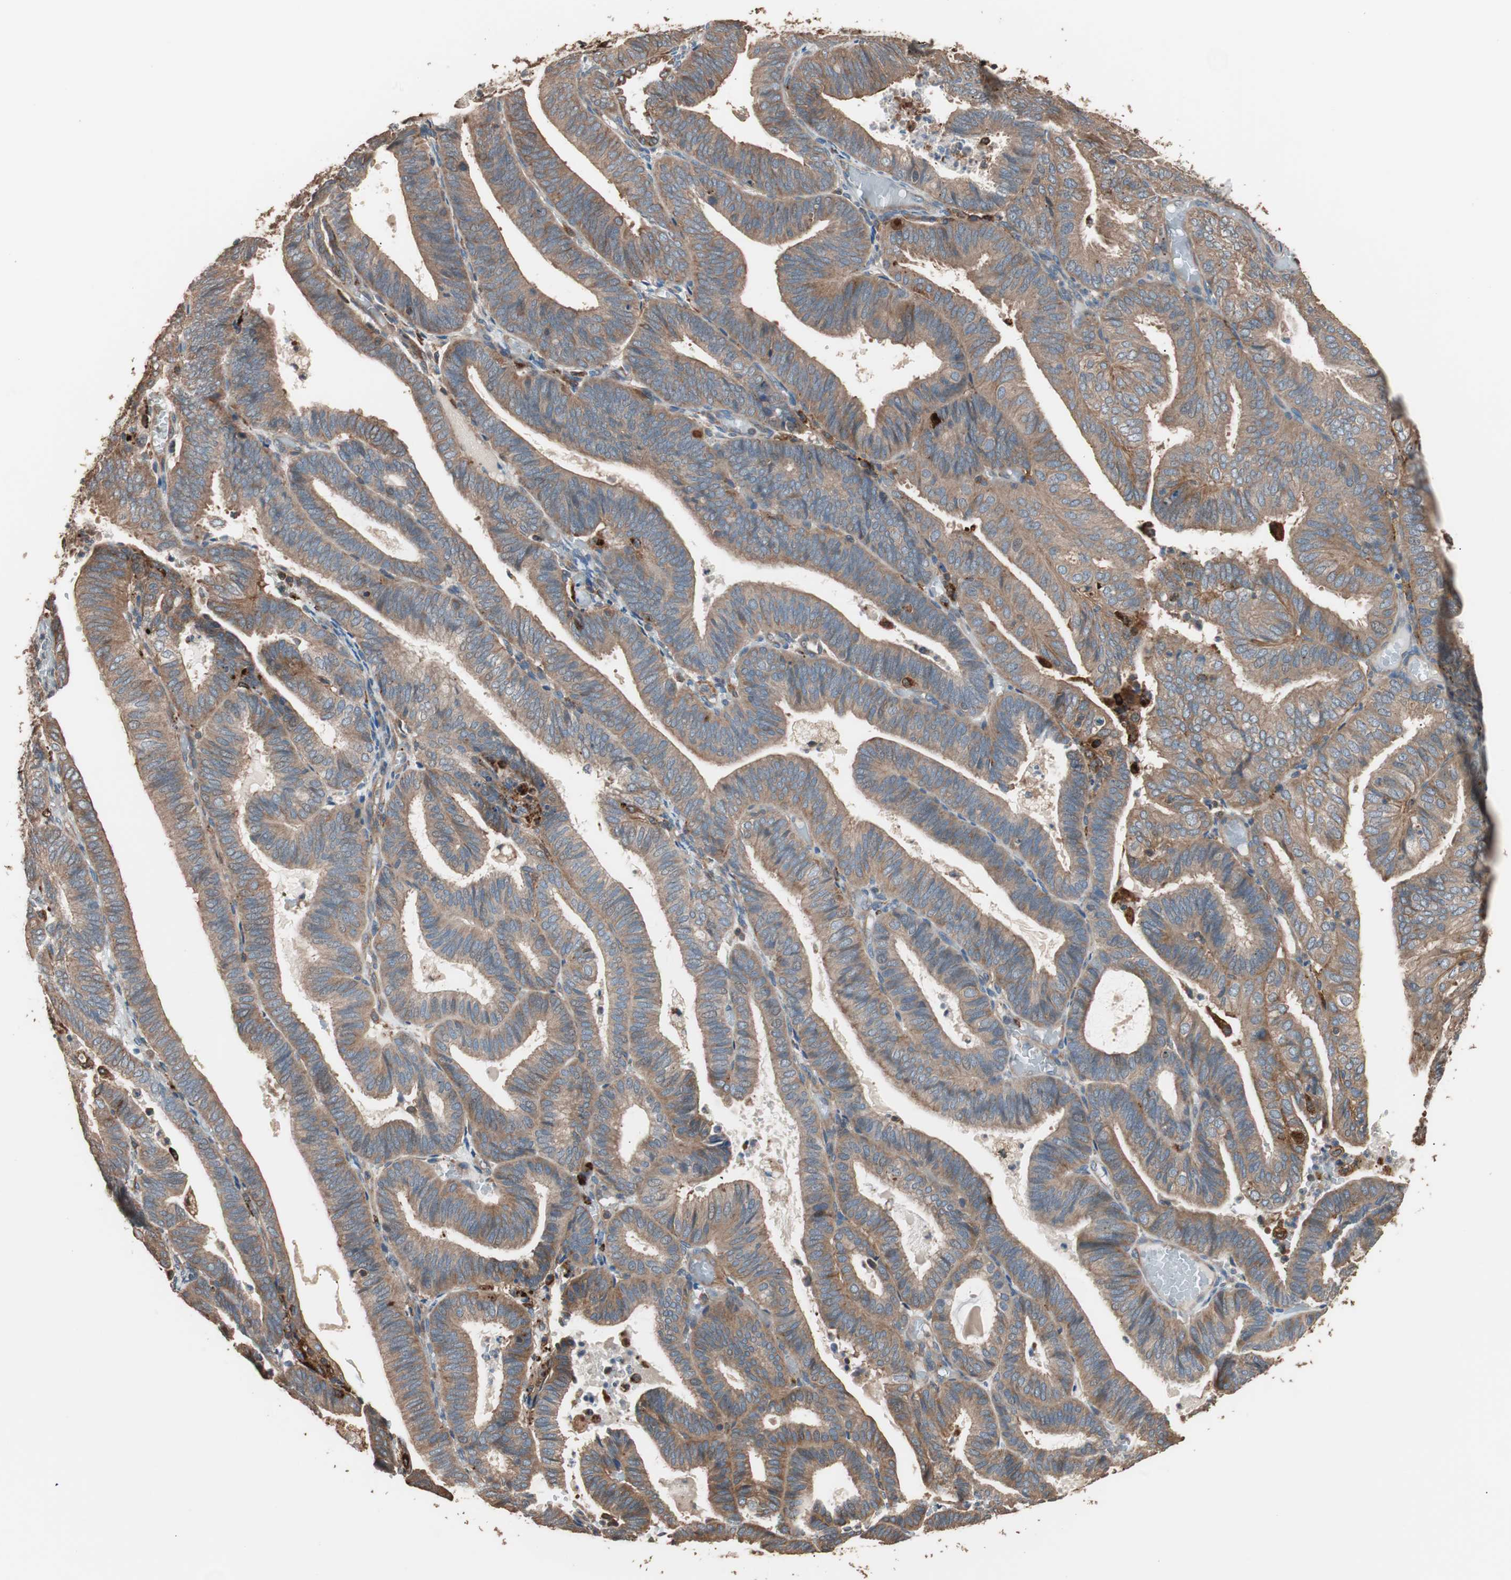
{"staining": {"intensity": "strong", "quantity": ">75%", "location": "cytoplasmic/membranous"}, "tissue": "endometrial cancer", "cell_type": "Tumor cells", "image_type": "cancer", "snomed": [{"axis": "morphology", "description": "Adenocarcinoma, NOS"}, {"axis": "topography", "description": "Uterus"}], "caption": "Immunohistochemical staining of endometrial cancer demonstrates strong cytoplasmic/membranous protein expression in approximately >75% of tumor cells. (Brightfield microscopy of DAB IHC at high magnification).", "gene": "CCT3", "patient": {"sex": "female", "age": 60}}